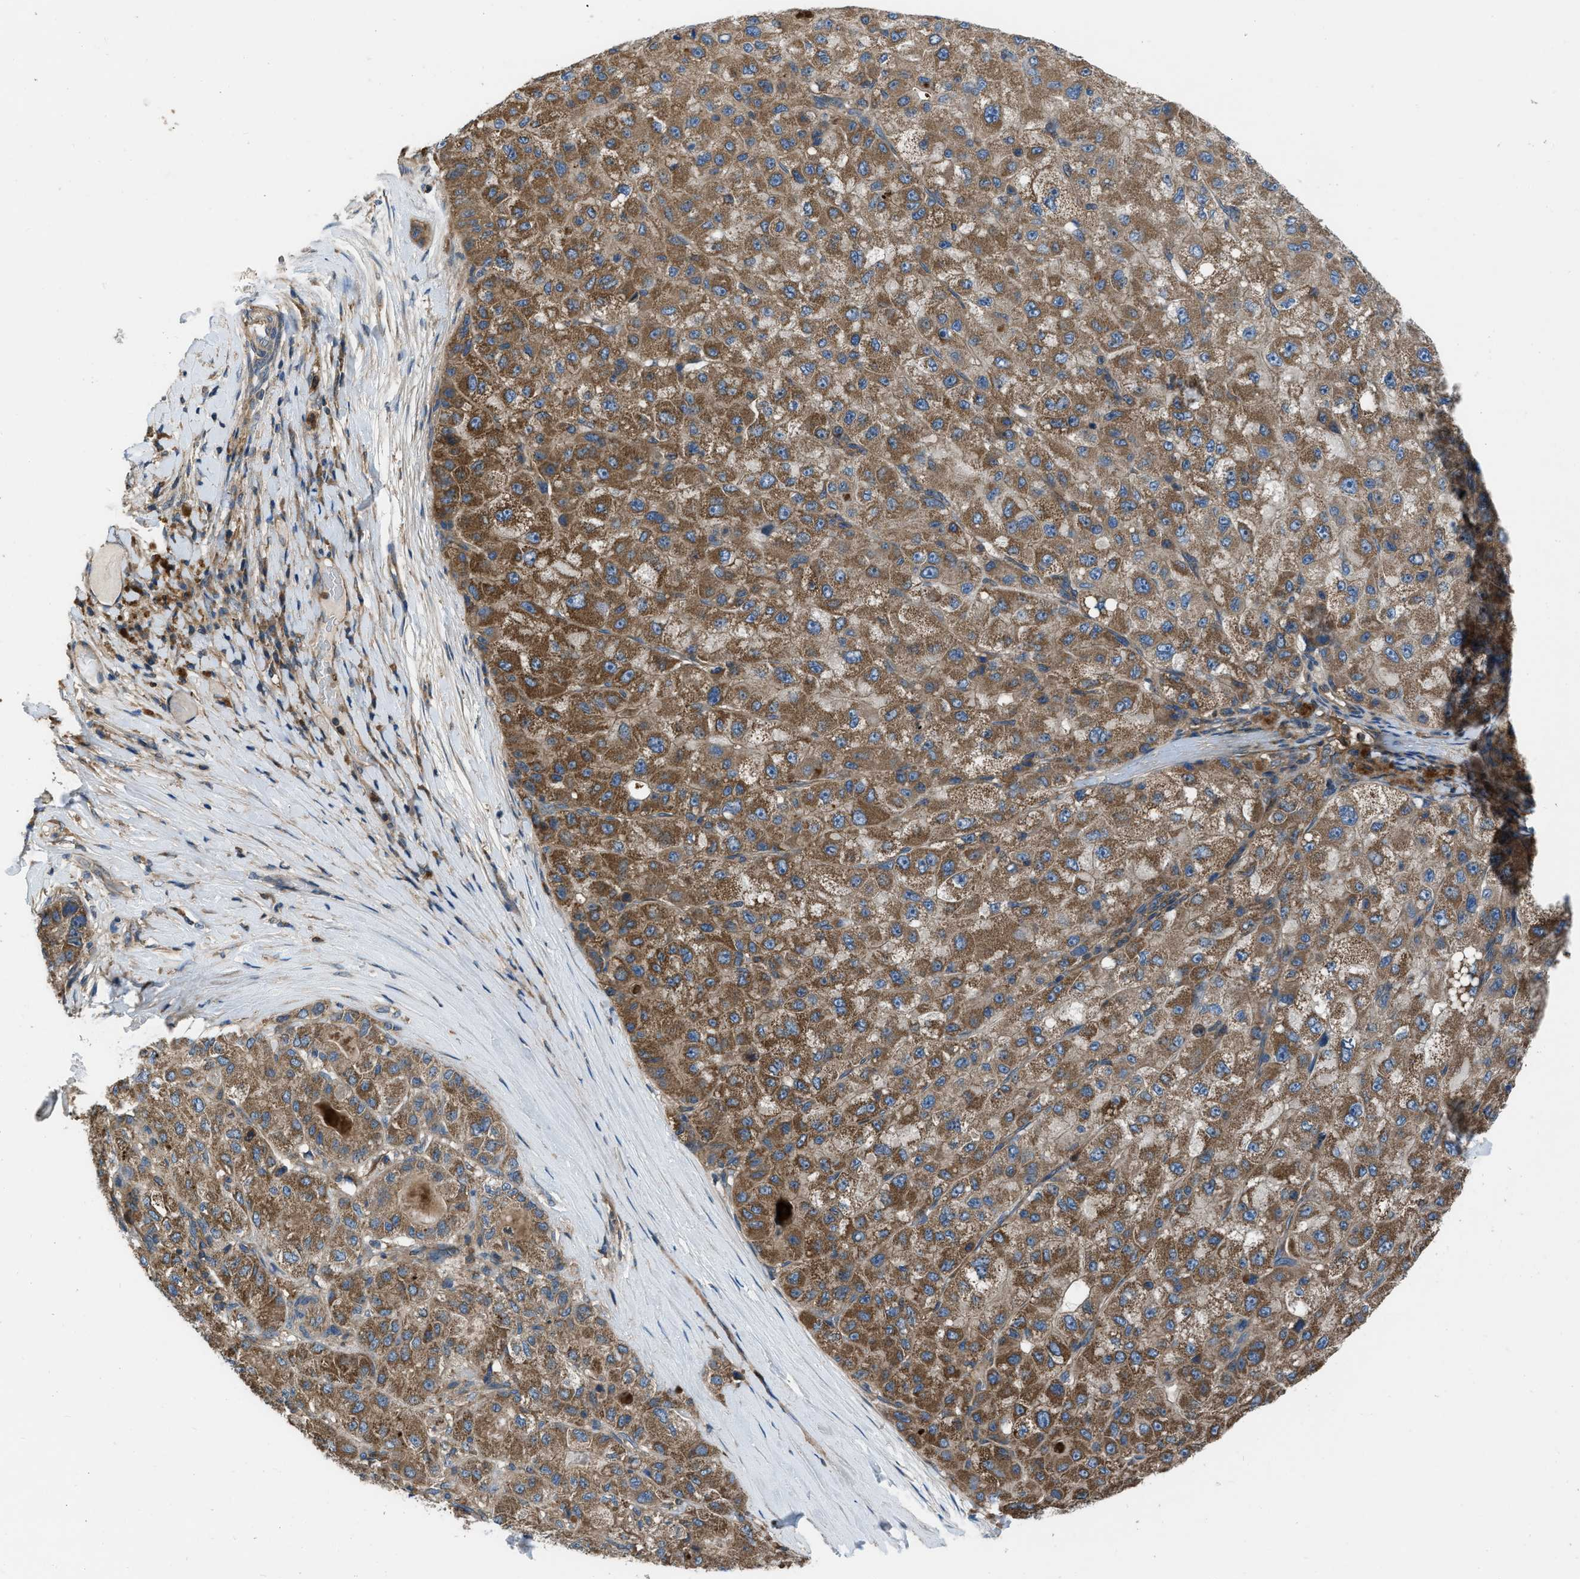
{"staining": {"intensity": "moderate", "quantity": ">75%", "location": "cytoplasmic/membranous"}, "tissue": "liver cancer", "cell_type": "Tumor cells", "image_type": "cancer", "snomed": [{"axis": "morphology", "description": "Carcinoma, Hepatocellular, NOS"}, {"axis": "topography", "description": "Liver"}], "caption": "Hepatocellular carcinoma (liver) stained with a brown dye shows moderate cytoplasmic/membranous positive staining in about >75% of tumor cells.", "gene": "USP25", "patient": {"sex": "male", "age": 80}}